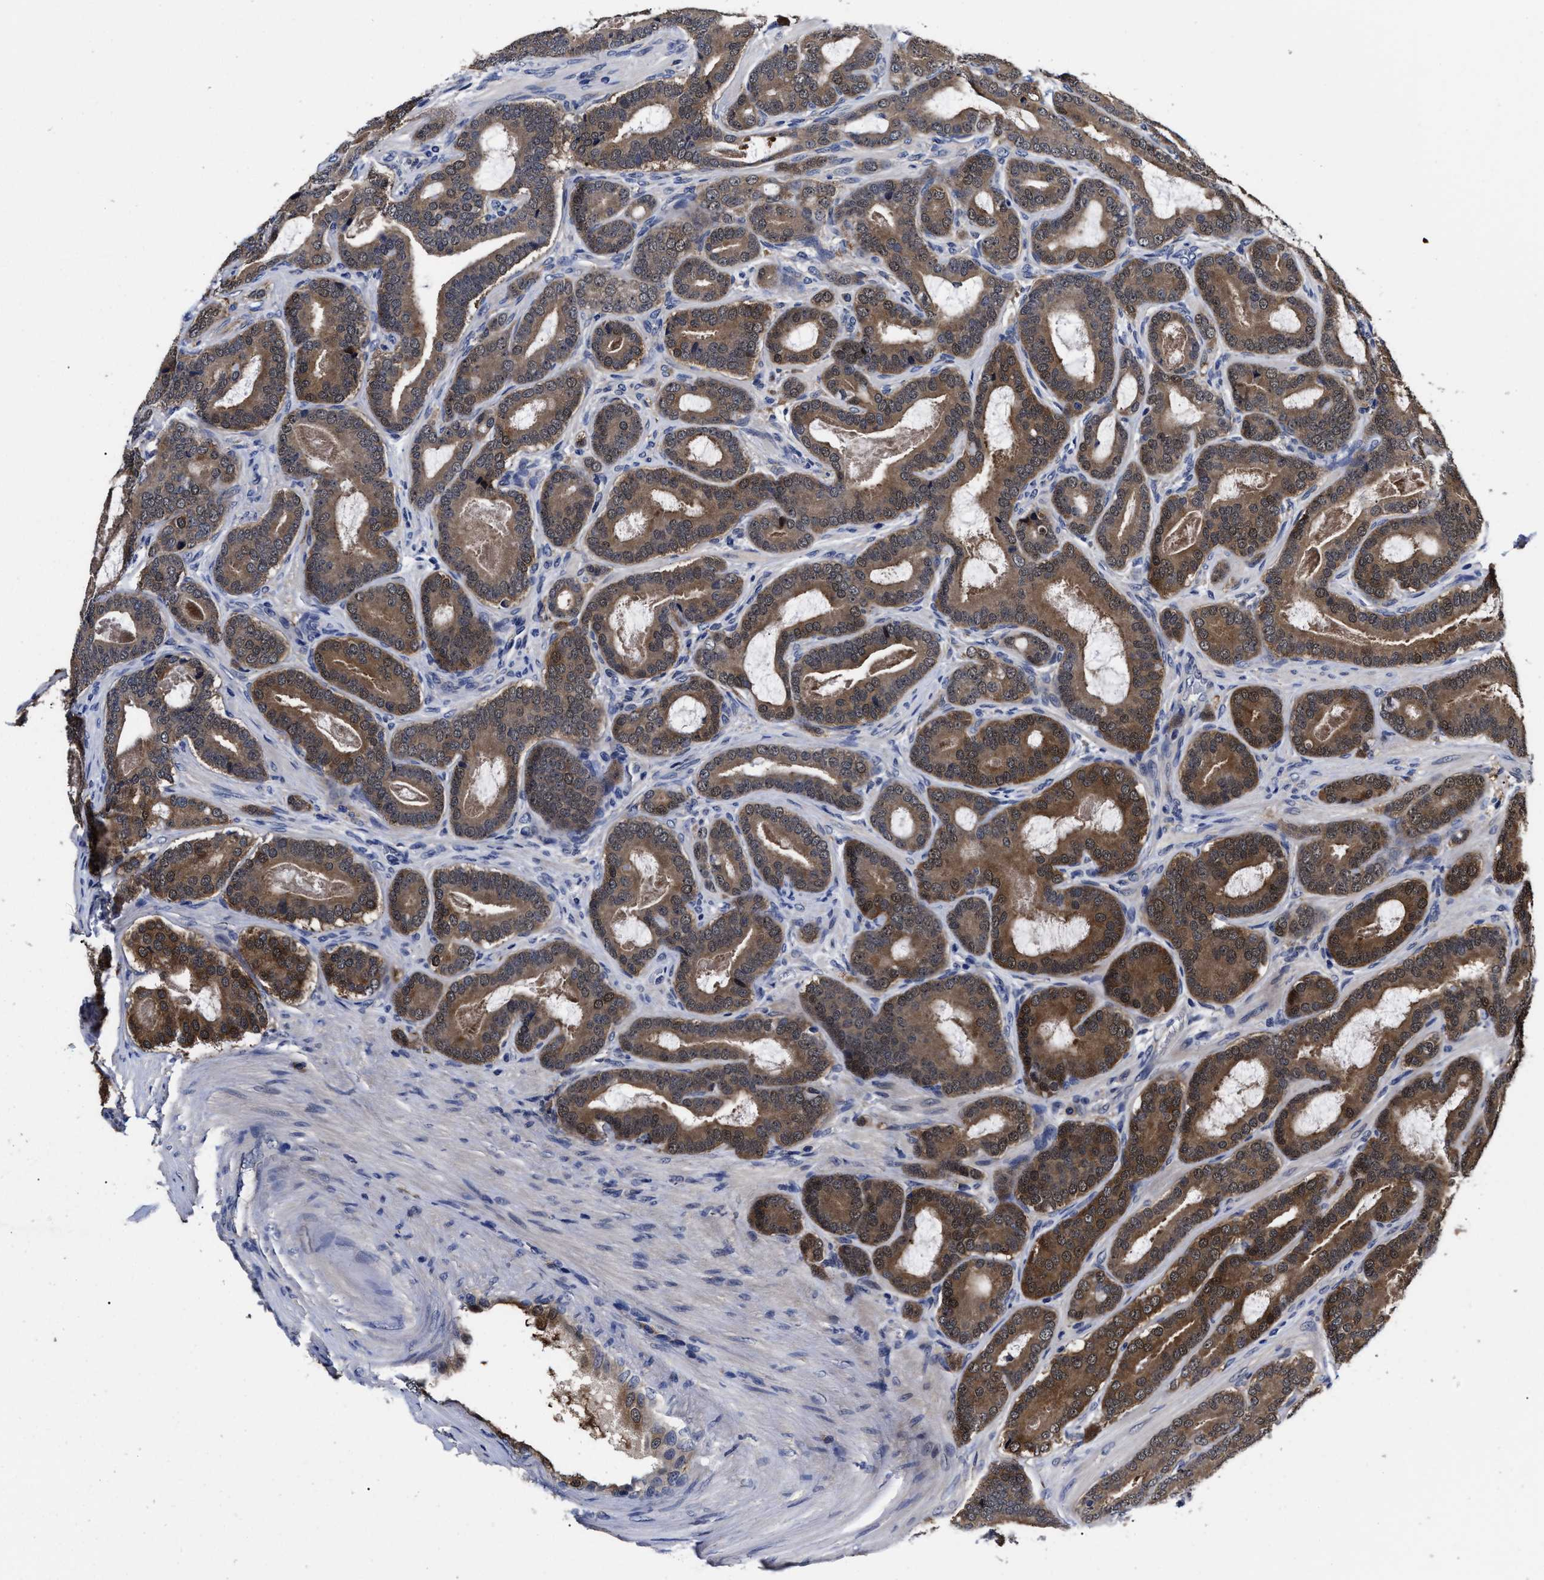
{"staining": {"intensity": "moderate", "quantity": ">75%", "location": "cytoplasmic/membranous"}, "tissue": "prostate cancer", "cell_type": "Tumor cells", "image_type": "cancer", "snomed": [{"axis": "morphology", "description": "Adenocarcinoma, High grade"}, {"axis": "topography", "description": "Prostate"}], "caption": "Moderate cytoplasmic/membranous expression for a protein is identified in approximately >75% of tumor cells of prostate adenocarcinoma (high-grade) using immunohistochemistry.", "gene": "SOCS5", "patient": {"sex": "male", "age": 60}}